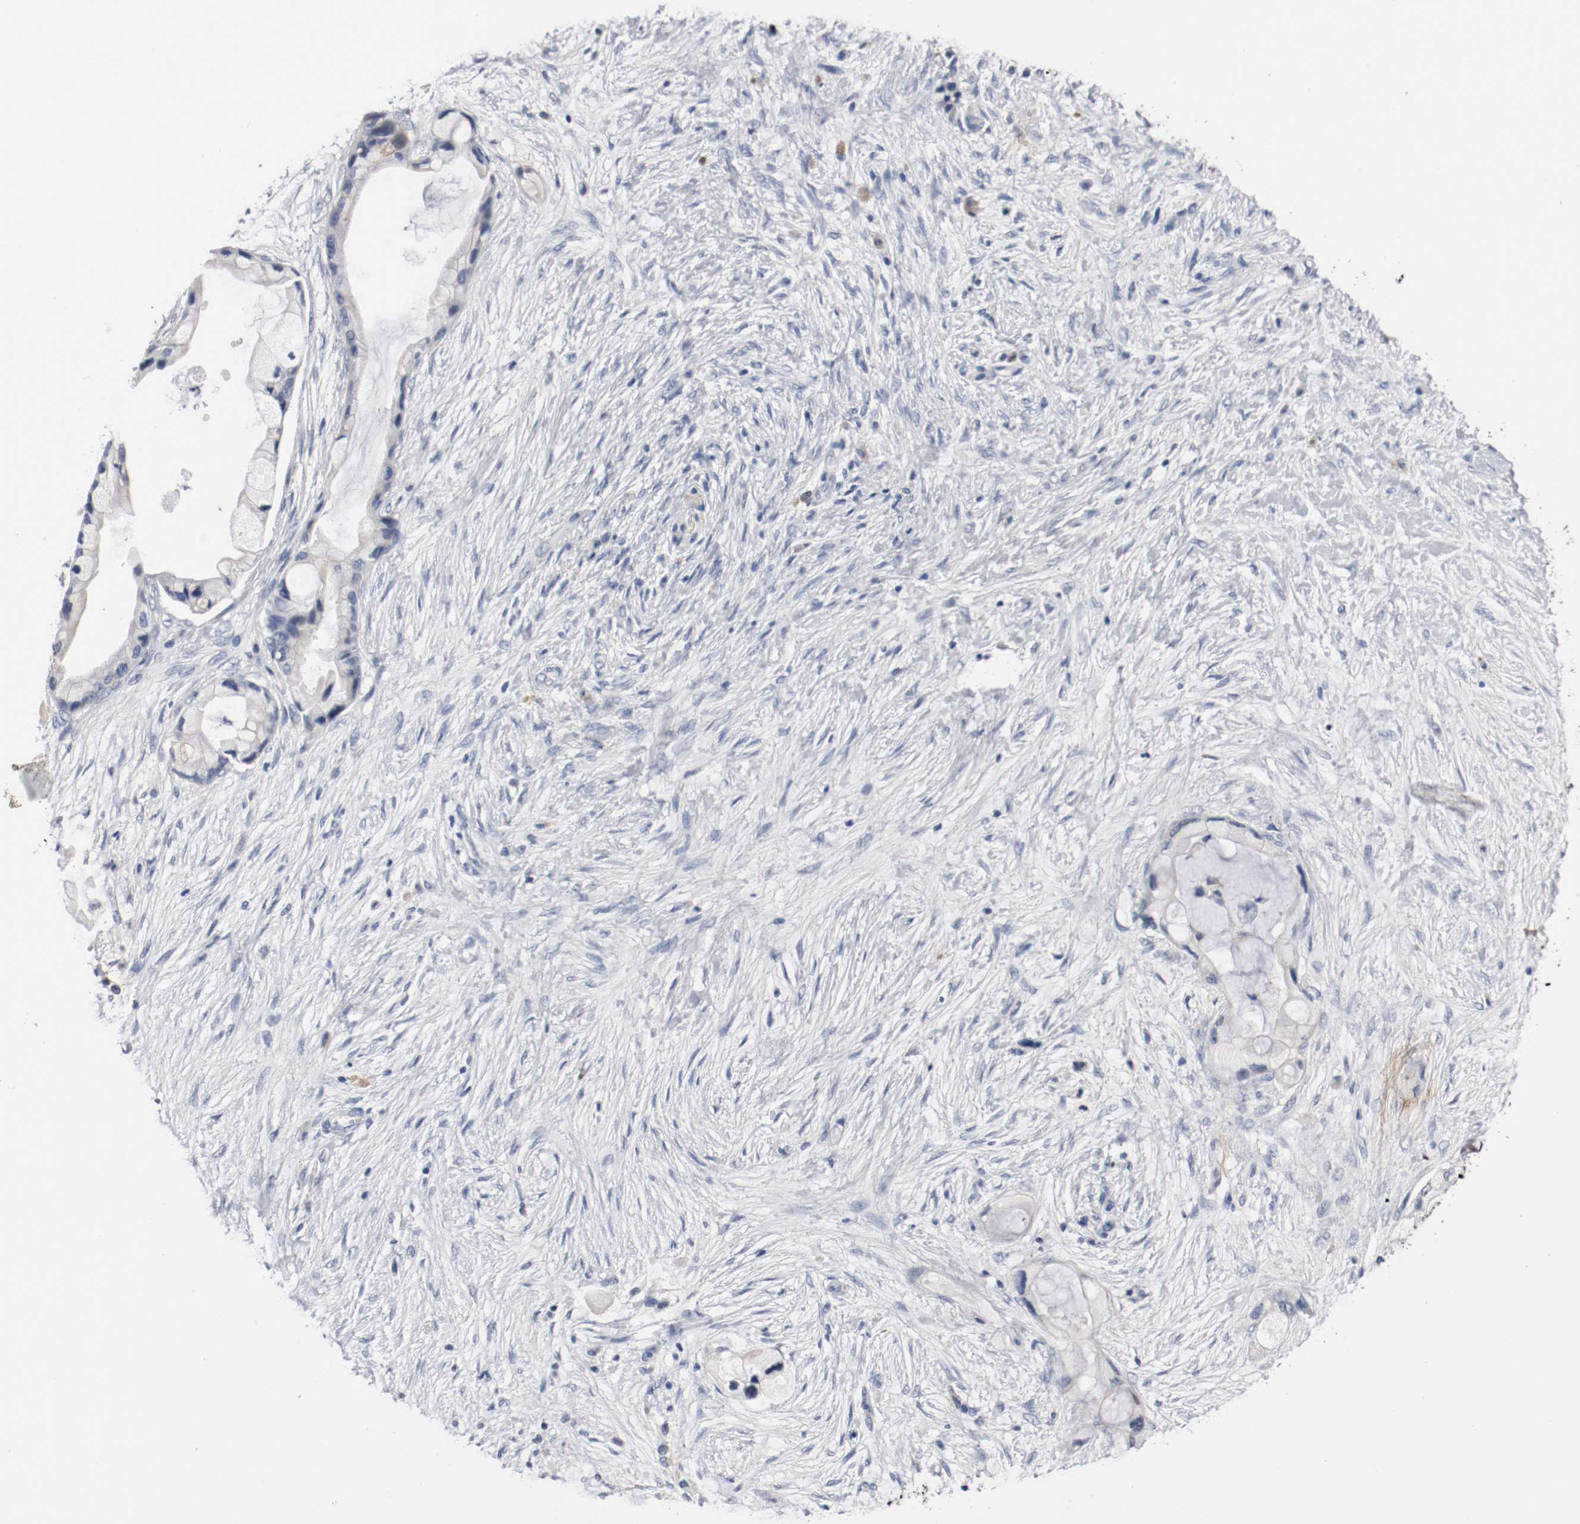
{"staining": {"intensity": "moderate", "quantity": "25%-75%", "location": "cytoplasmic/membranous"}, "tissue": "pancreatic cancer", "cell_type": "Tumor cells", "image_type": "cancer", "snomed": [{"axis": "morphology", "description": "Adenocarcinoma, NOS"}, {"axis": "topography", "description": "Pancreas"}], "caption": "Protein expression analysis of human pancreatic cancer reveals moderate cytoplasmic/membranous positivity in about 25%-75% of tumor cells. The protein of interest is shown in brown color, while the nuclei are stained blue.", "gene": "TNC", "patient": {"sex": "female", "age": 59}}